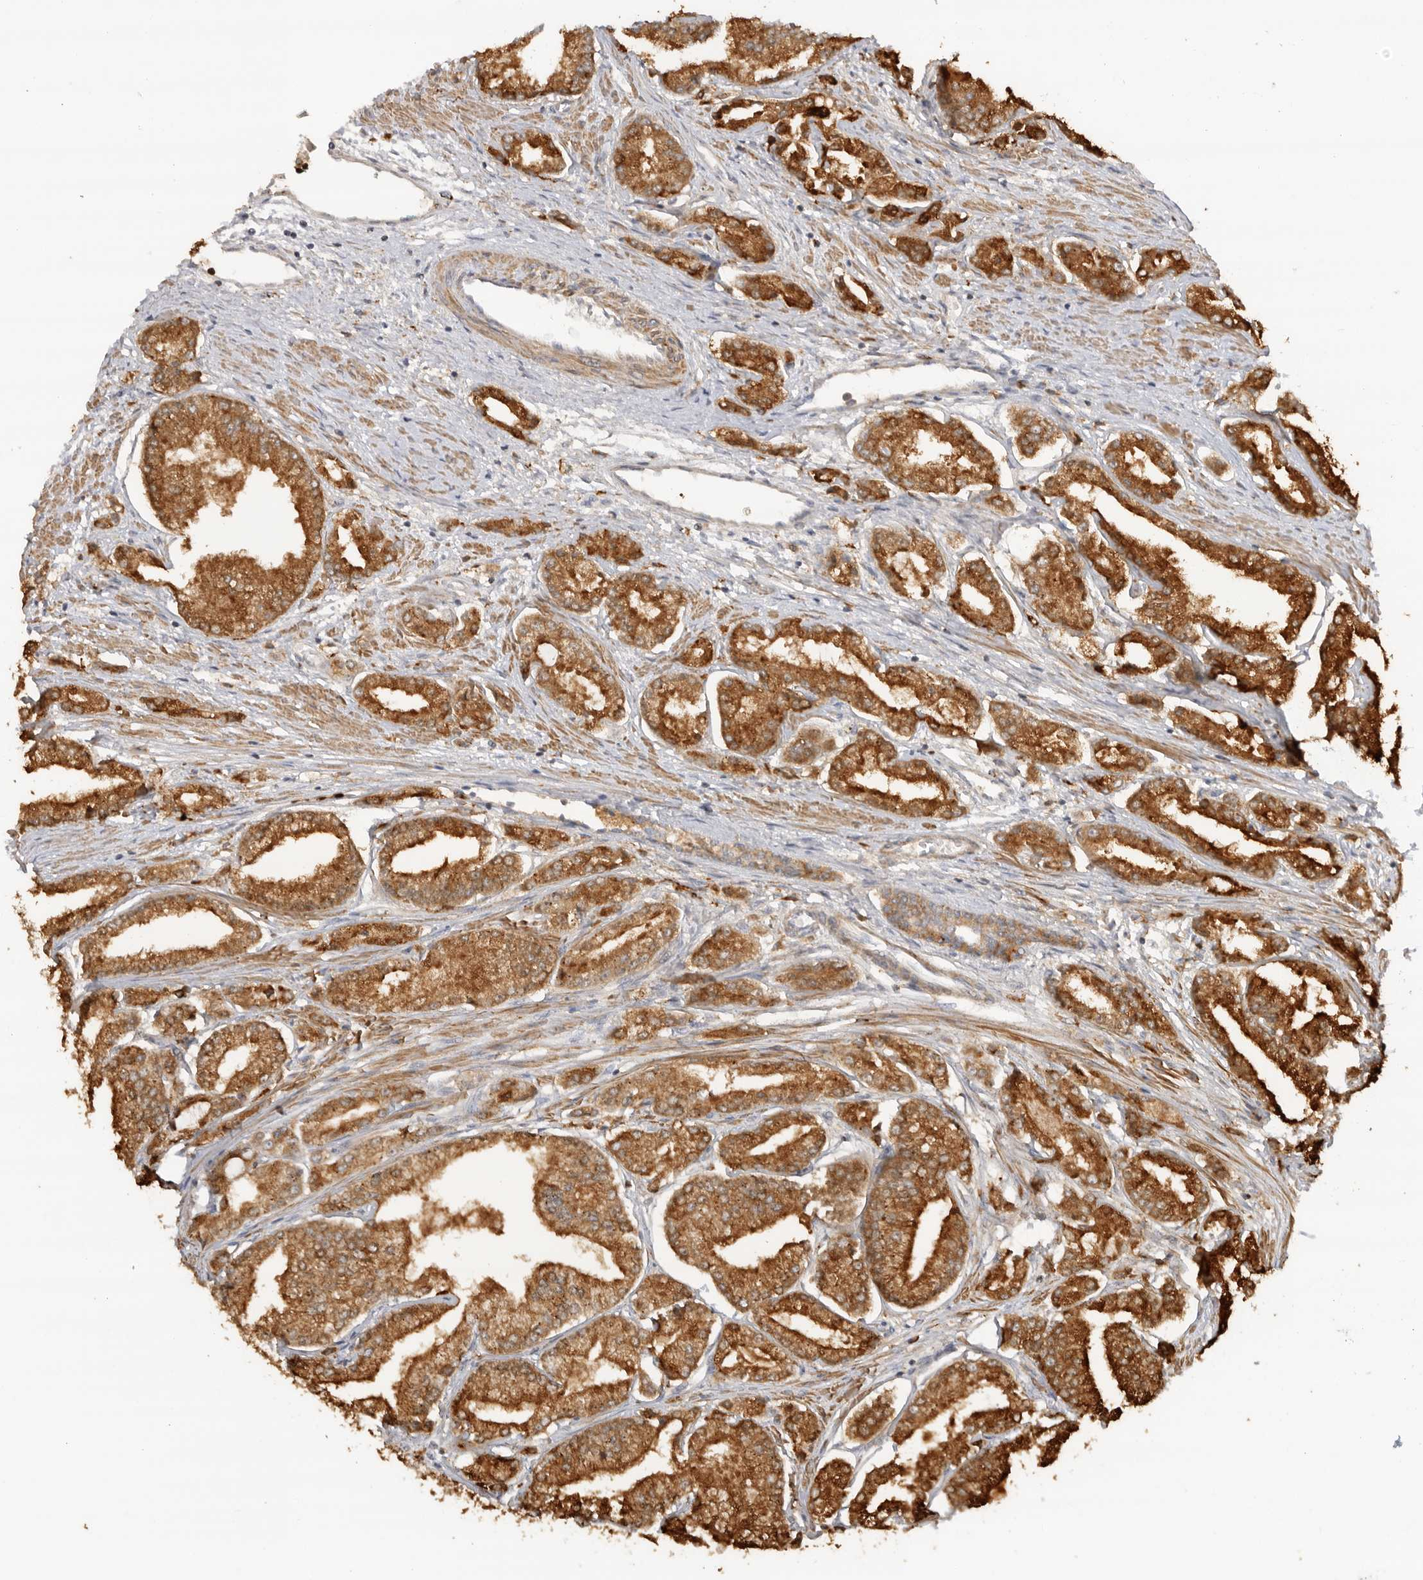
{"staining": {"intensity": "moderate", "quantity": ">75%", "location": "cytoplasmic/membranous"}, "tissue": "prostate cancer", "cell_type": "Tumor cells", "image_type": "cancer", "snomed": [{"axis": "morphology", "description": "Adenocarcinoma, Low grade"}, {"axis": "topography", "description": "Prostate"}], "caption": "DAB immunohistochemical staining of prostate cancer reveals moderate cytoplasmic/membranous protein expression in about >75% of tumor cells.", "gene": "GNE", "patient": {"sex": "male", "age": 52}}